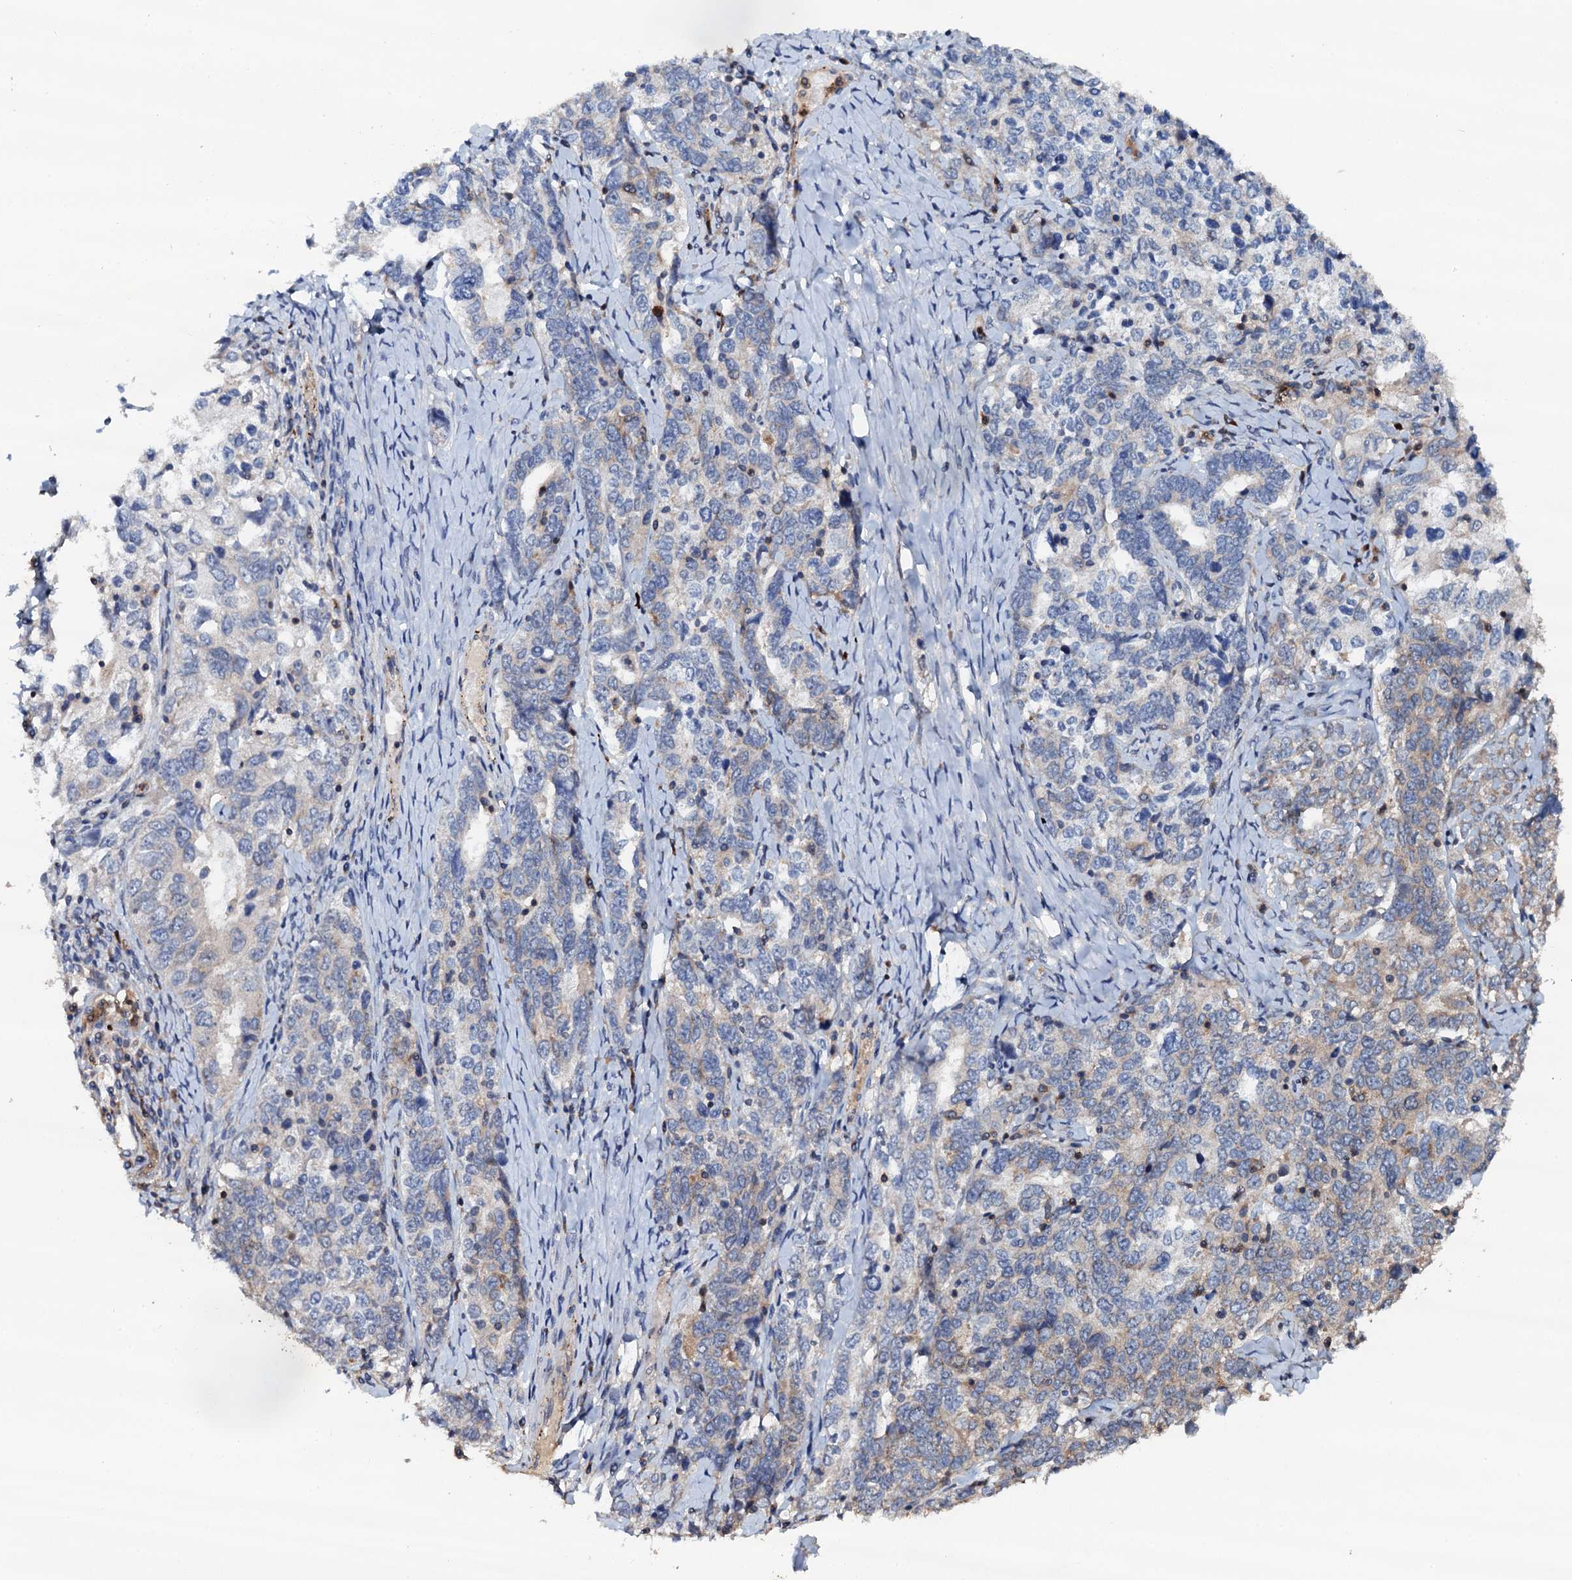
{"staining": {"intensity": "weak", "quantity": "<25%", "location": "cytoplasmic/membranous"}, "tissue": "ovarian cancer", "cell_type": "Tumor cells", "image_type": "cancer", "snomed": [{"axis": "morphology", "description": "Carcinoma, endometroid"}, {"axis": "topography", "description": "Ovary"}], "caption": "The micrograph reveals no staining of tumor cells in endometroid carcinoma (ovarian).", "gene": "GRK2", "patient": {"sex": "female", "age": 62}}